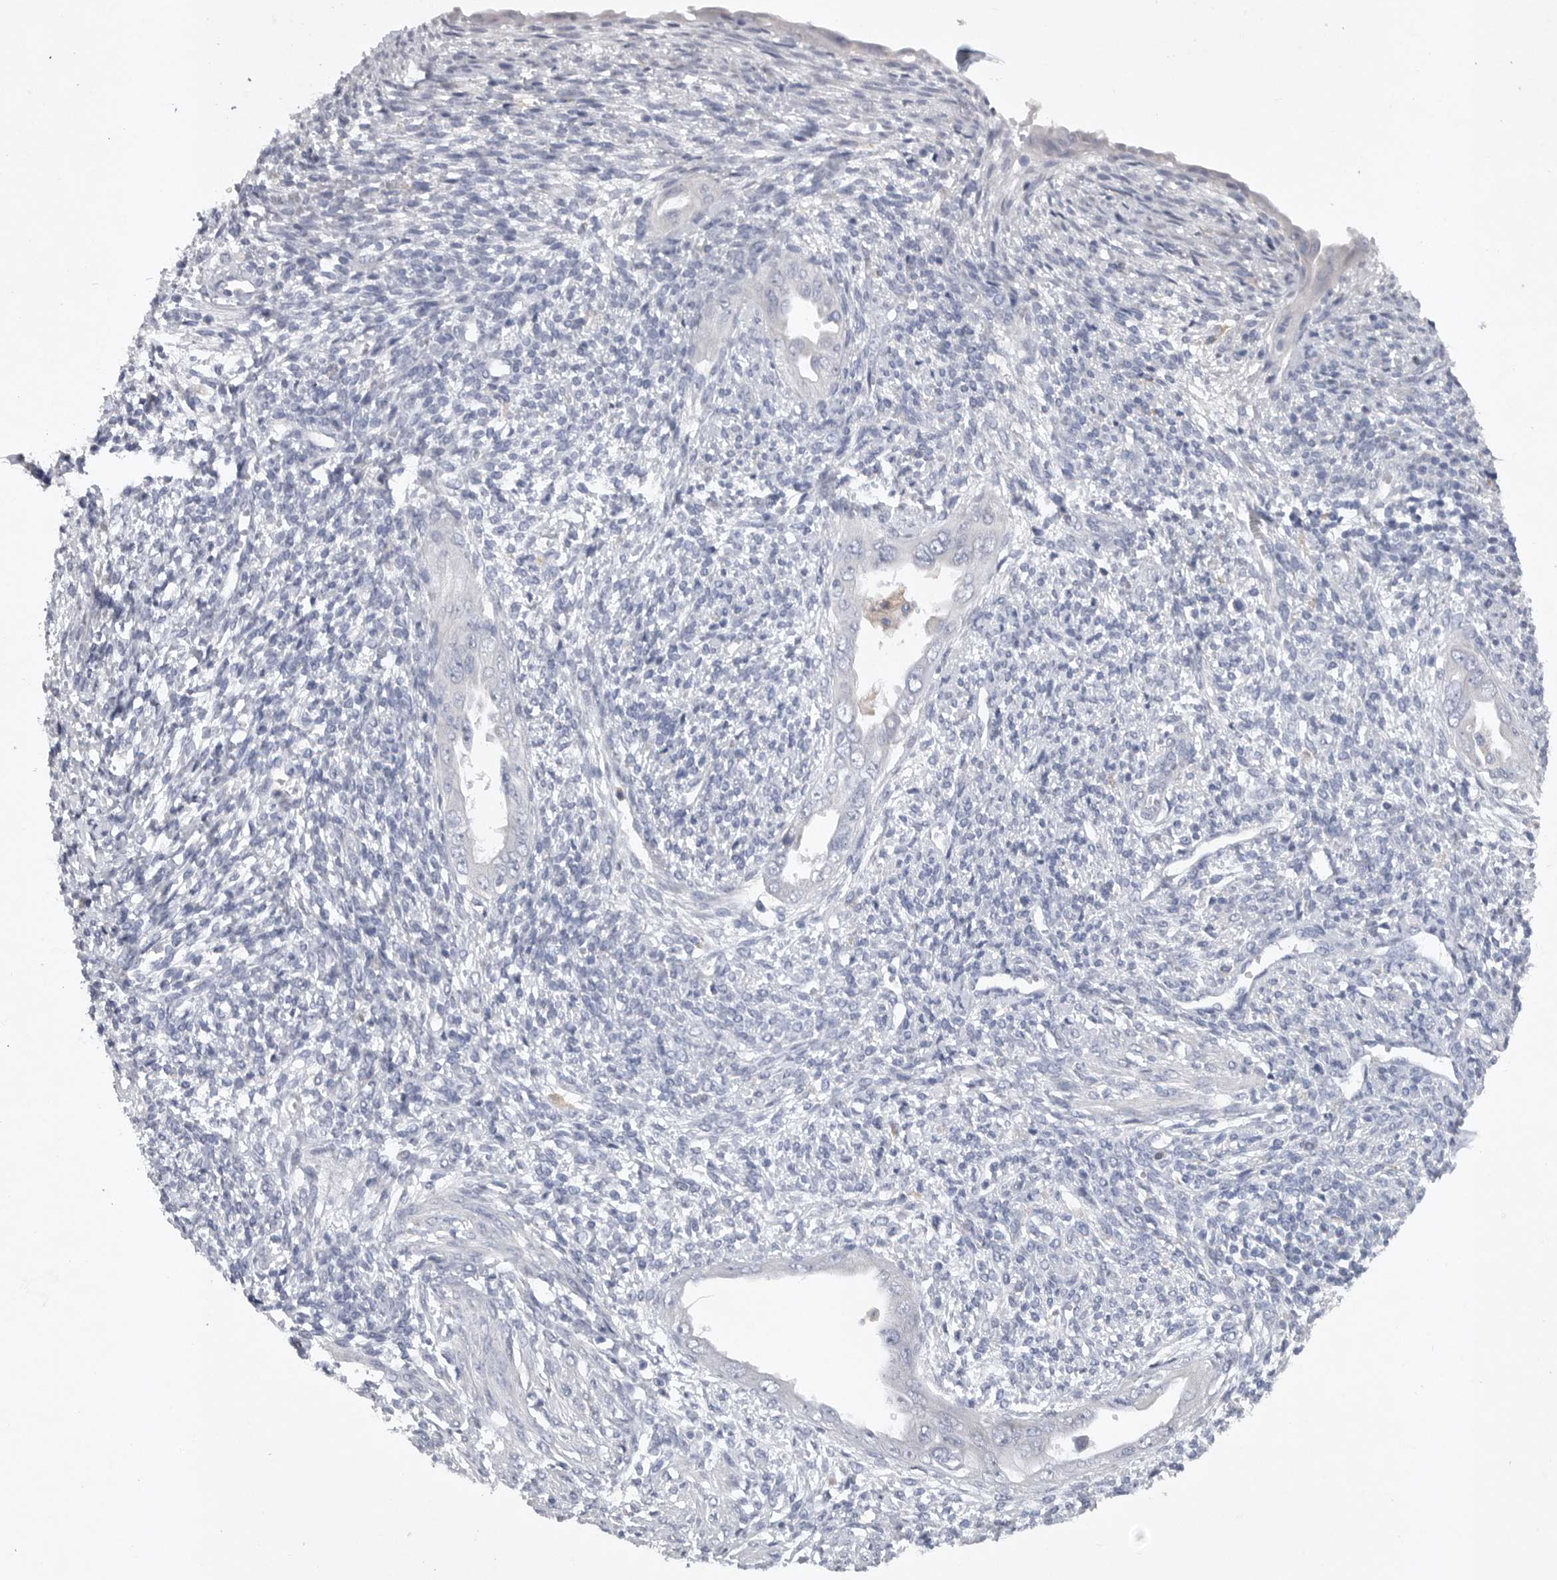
{"staining": {"intensity": "negative", "quantity": "none", "location": "none"}, "tissue": "endometrium", "cell_type": "Cells in endometrial stroma", "image_type": "normal", "snomed": [{"axis": "morphology", "description": "Normal tissue, NOS"}, {"axis": "topography", "description": "Endometrium"}], "caption": "The image shows no significant expression in cells in endometrial stroma of endometrium. Nuclei are stained in blue.", "gene": "EDEM3", "patient": {"sex": "female", "age": 66}}